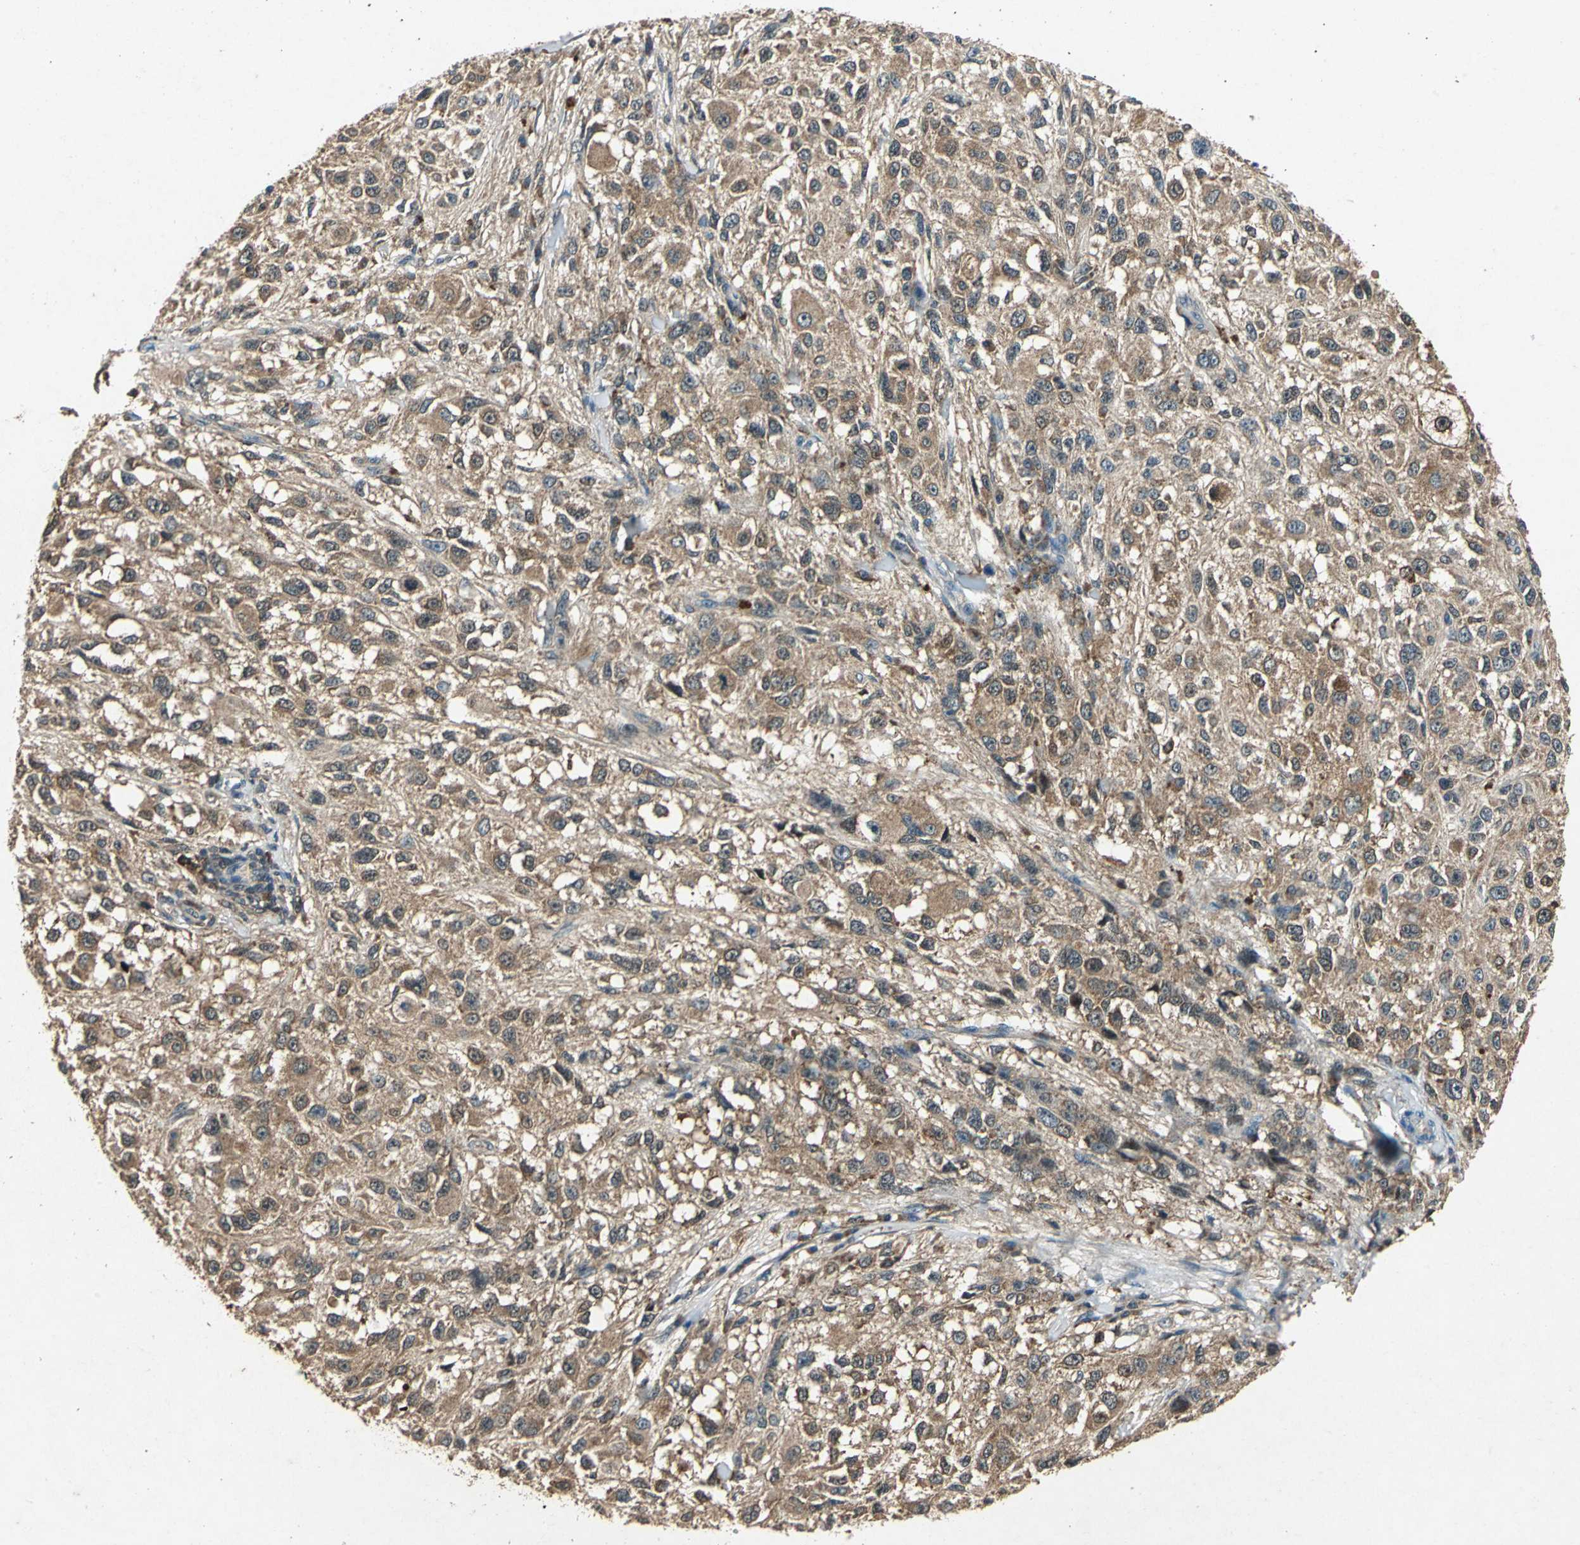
{"staining": {"intensity": "moderate", "quantity": ">75%", "location": "cytoplasmic/membranous"}, "tissue": "melanoma", "cell_type": "Tumor cells", "image_type": "cancer", "snomed": [{"axis": "morphology", "description": "Necrosis, NOS"}, {"axis": "morphology", "description": "Malignant melanoma, NOS"}, {"axis": "topography", "description": "Skin"}], "caption": "Brown immunohistochemical staining in human melanoma demonstrates moderate cytoplasmic/membranous expression in about >75% of tumor cells.", "gene": "AHSA1", "patient": {"sex": "female", "age": 87}}